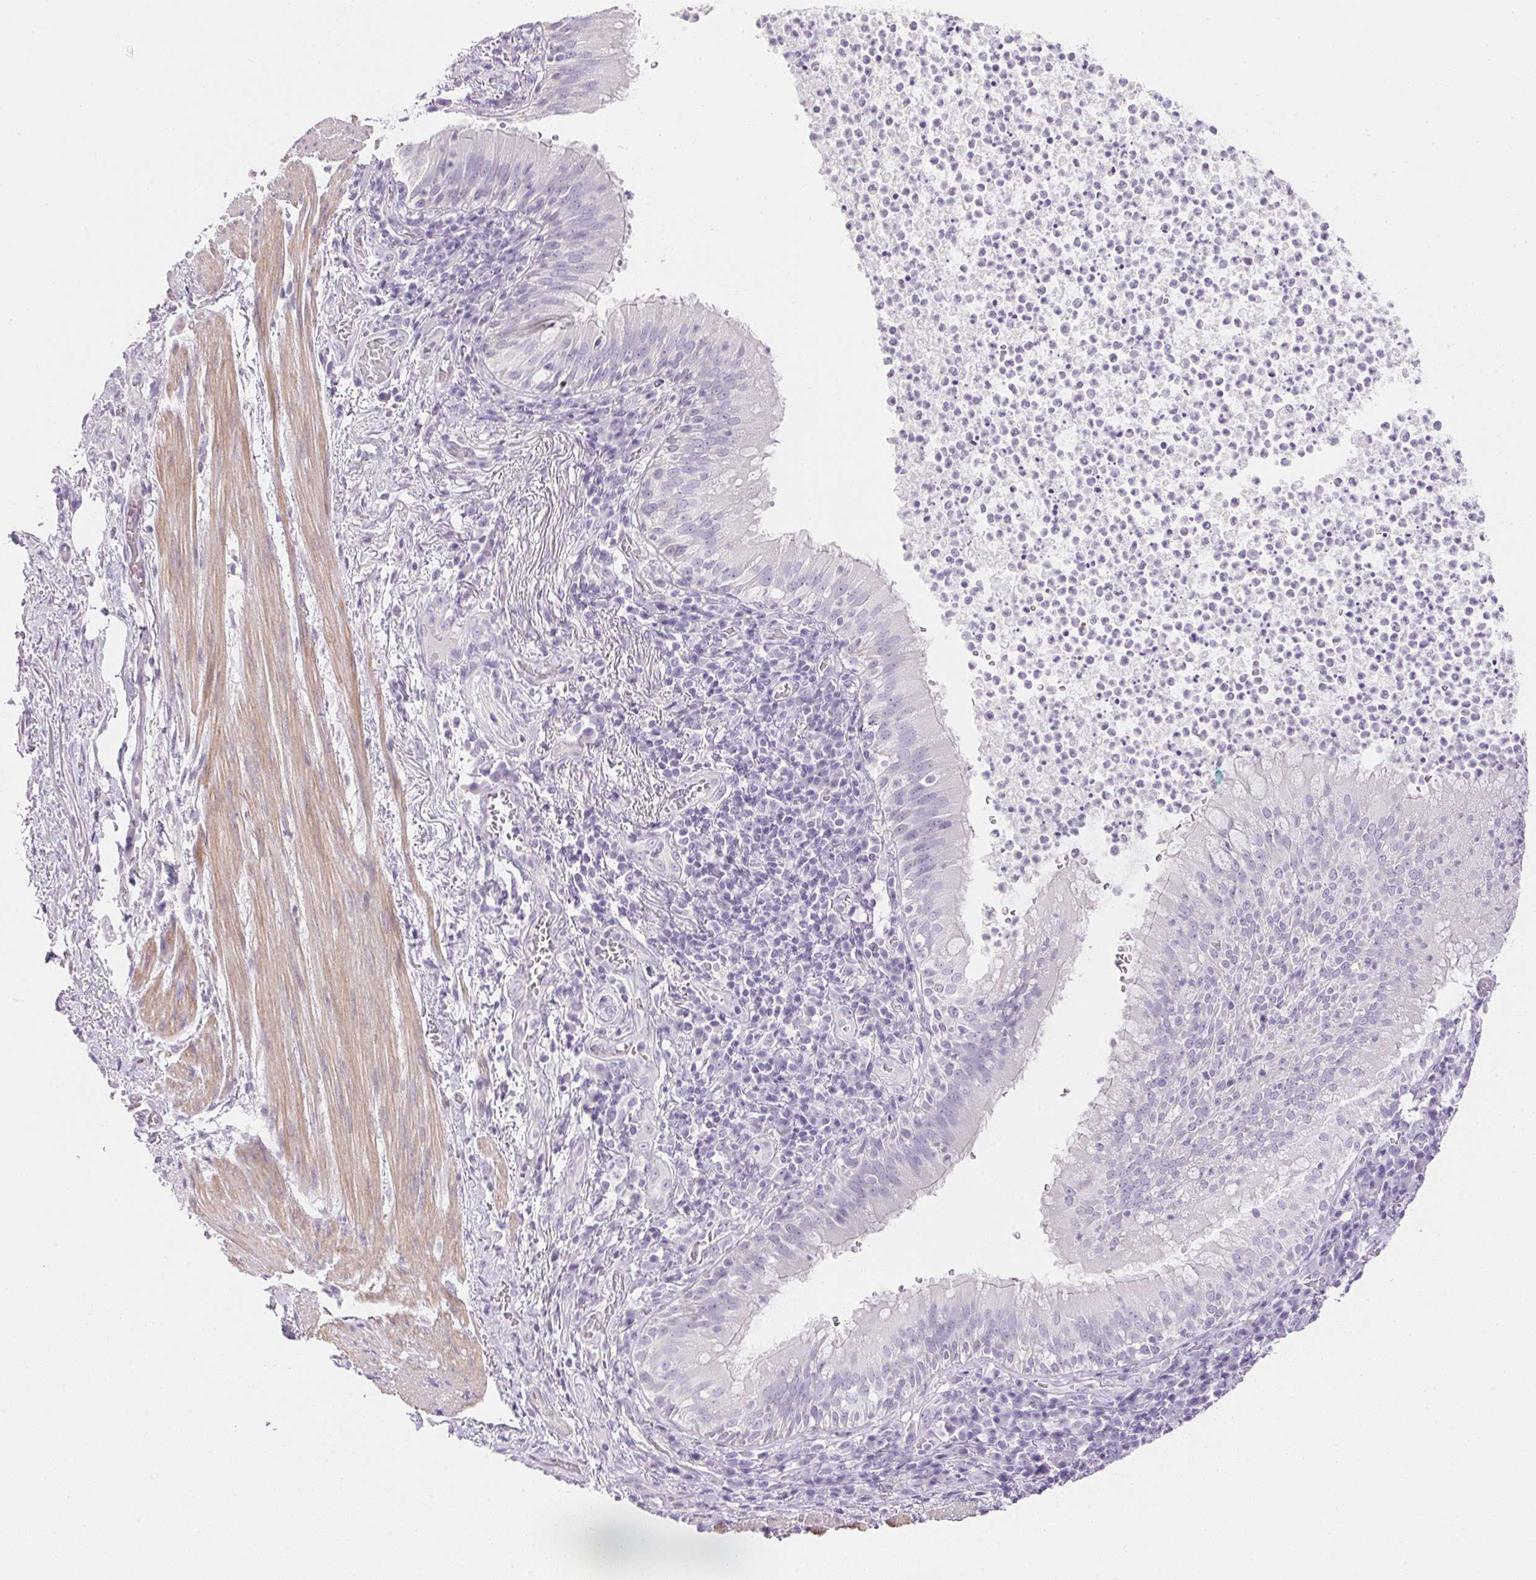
{"staining": {"intensity": "negative", "quantity": "none", "location": "none"}, "tissue": "bronchus", "cell_type": "Respiratory epithelial cells", "image_type": "normal", "snomed": [{"axis": "morphology", "description": "Normal tissue, NOS"}, {"axis": "topography", "description": "Lymph node"}, {"axis": "topography", "description": "Bronchus"}], "caption": "Bronchus stained for a protein using IHC shows no expression respiratory epithelial cells.", "gene": "KCNE2", "patient": {"sex": "male", "age": 56}}